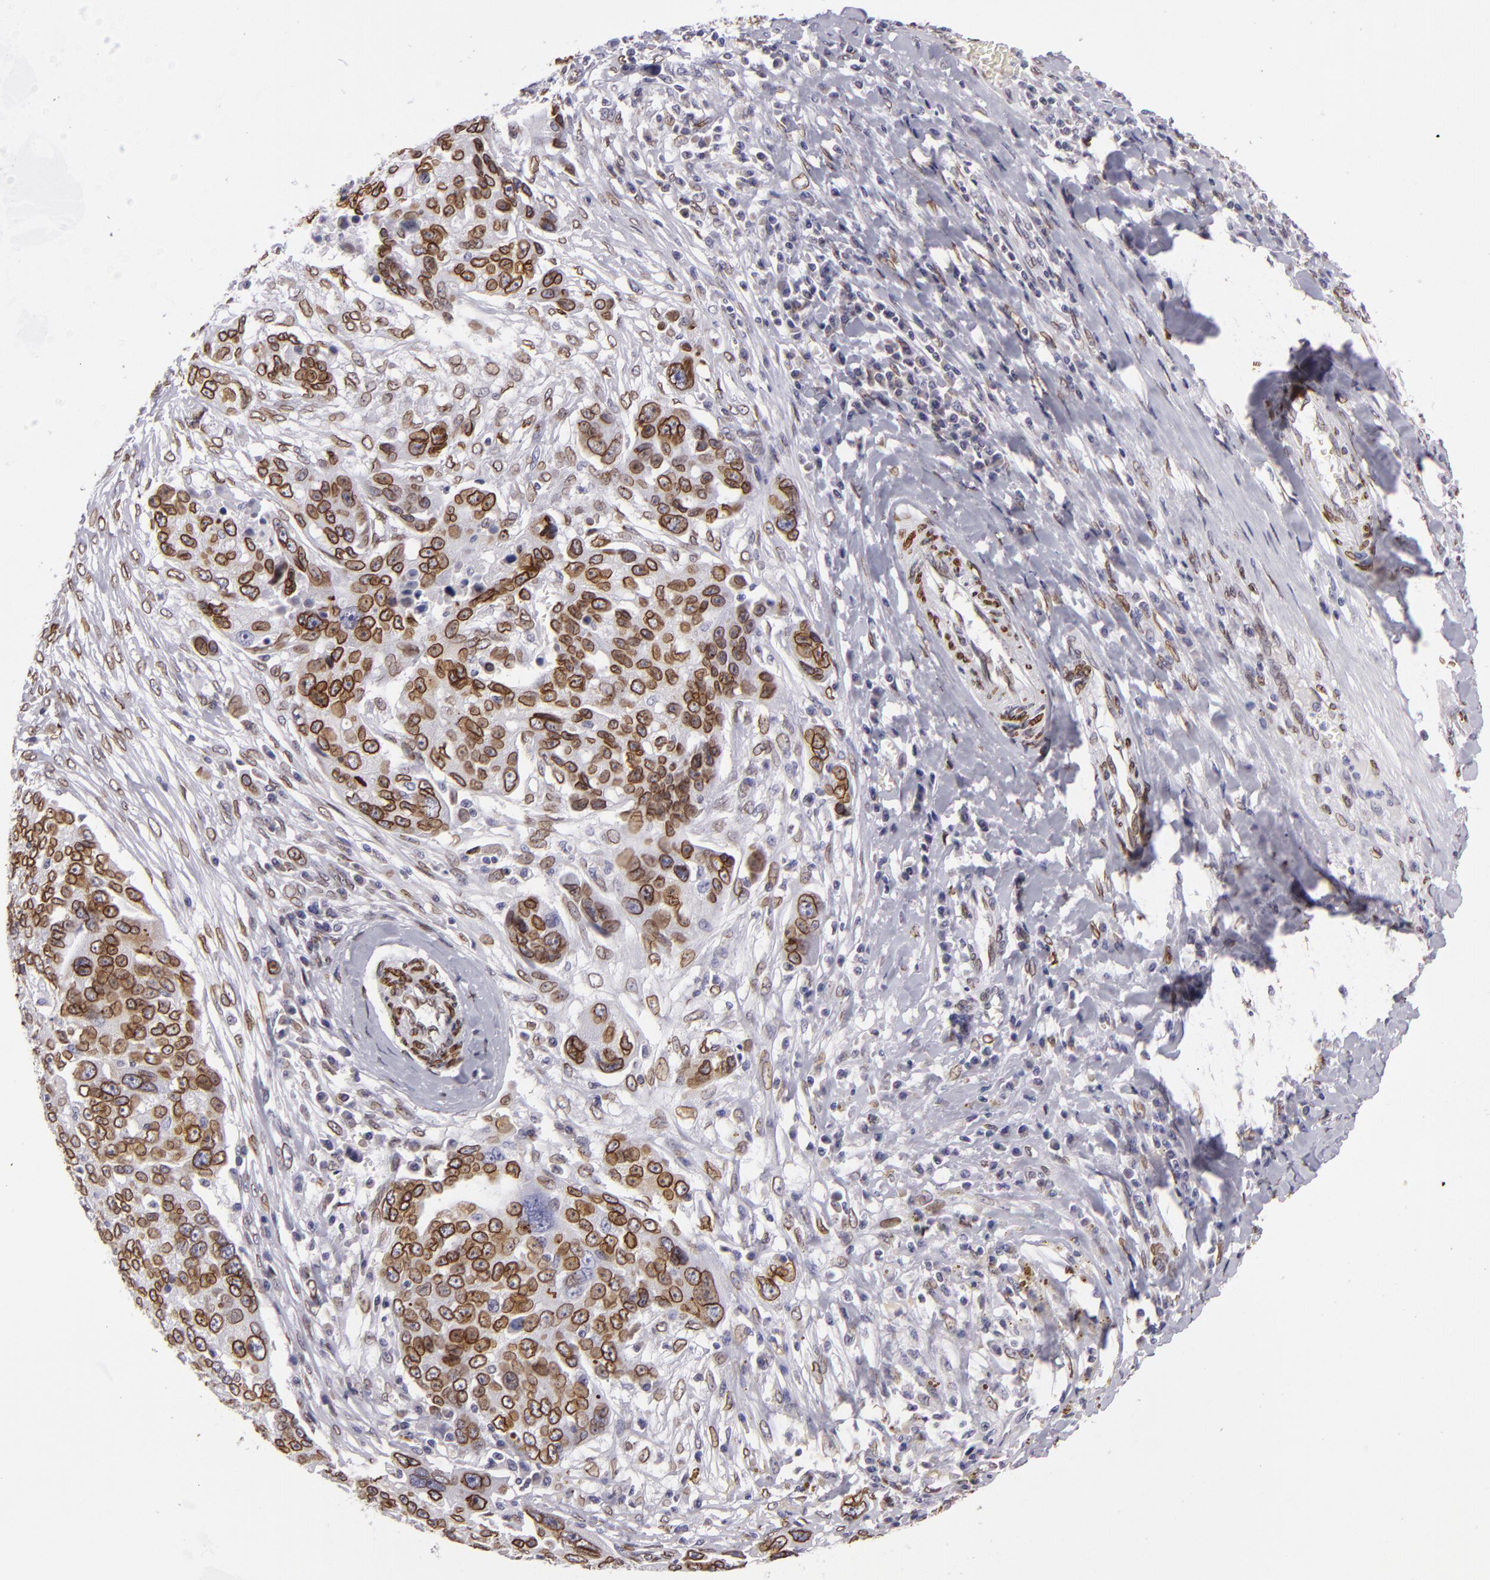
{"staining": {"intensity": "strong", "quantity": ">75%", "location": "nuclear"}, "tissue": "ovarian cancer", "cell_type": "Tumor cells", "image_type": "cancer", "snomed": [{"axis": "morphology", "description": "Carcinoma, endometroid"}, {"axis": "topography", "description": "Ovary"}], "caption": "Endometroid carcinoma (ovarian) stained with a protein marker exhibits strong staining in tumor cells.", "gene": "EMD", "patient": {"sex": "female", "age": 75}}